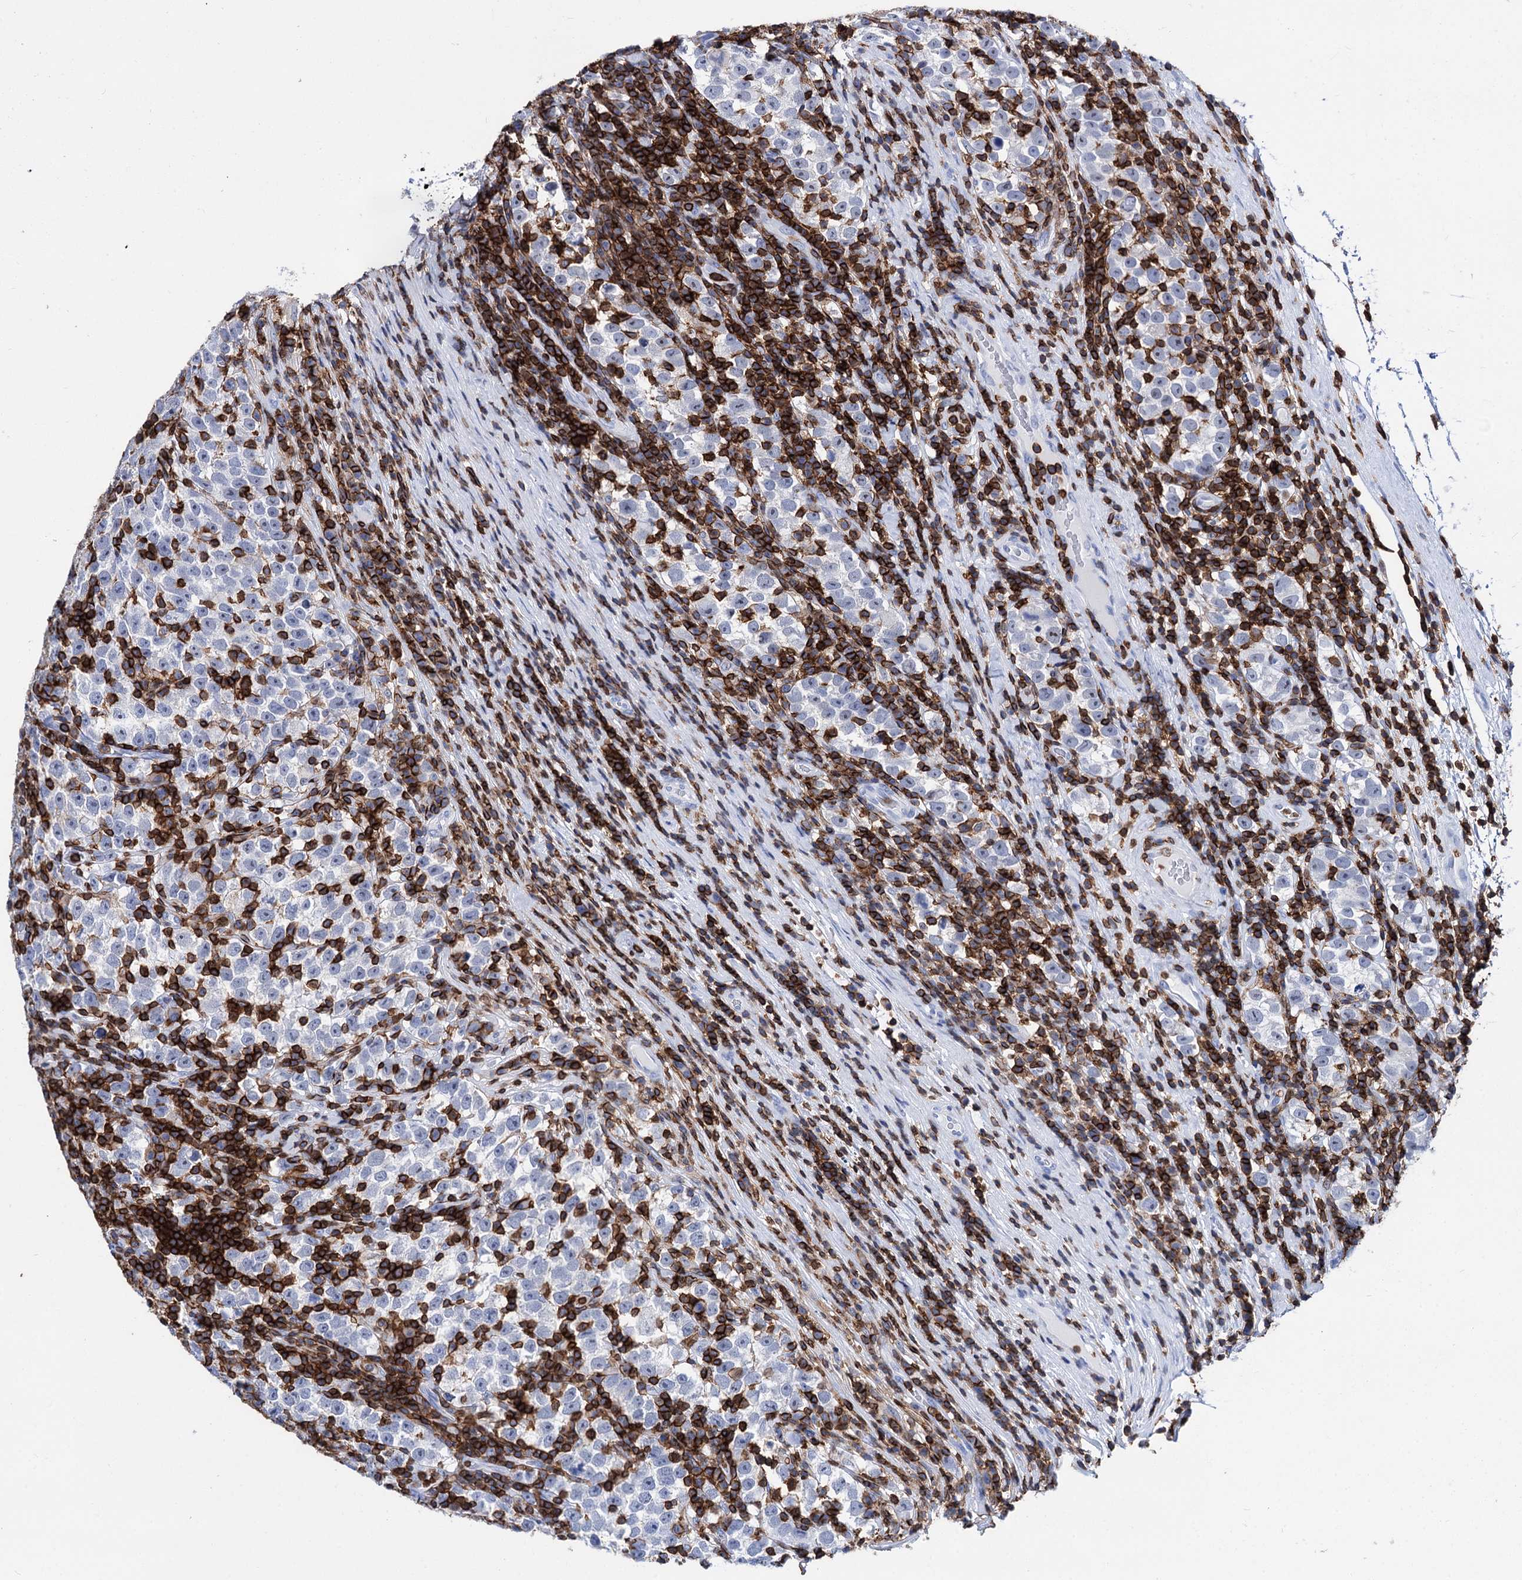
{"staining": {"intensity": "negative", "quantity": "none", "location": "none"}, "tissue": "testis cancer", "cell_type": "Tumor cells", "image_type": "cancer", "snomed": [{"axis": "morphology", "description": "Normal tissue, NOS"}, {"axis": "morphology", "description": "Seminoma, NOS"}, {"axis": "topography", "description": "Testis"}], "caption": "The histopathology image reveals no staining of tumor cells in testis cancer.", "gene": "DEF6", "patient": {"sex": "male", "age": 43}}